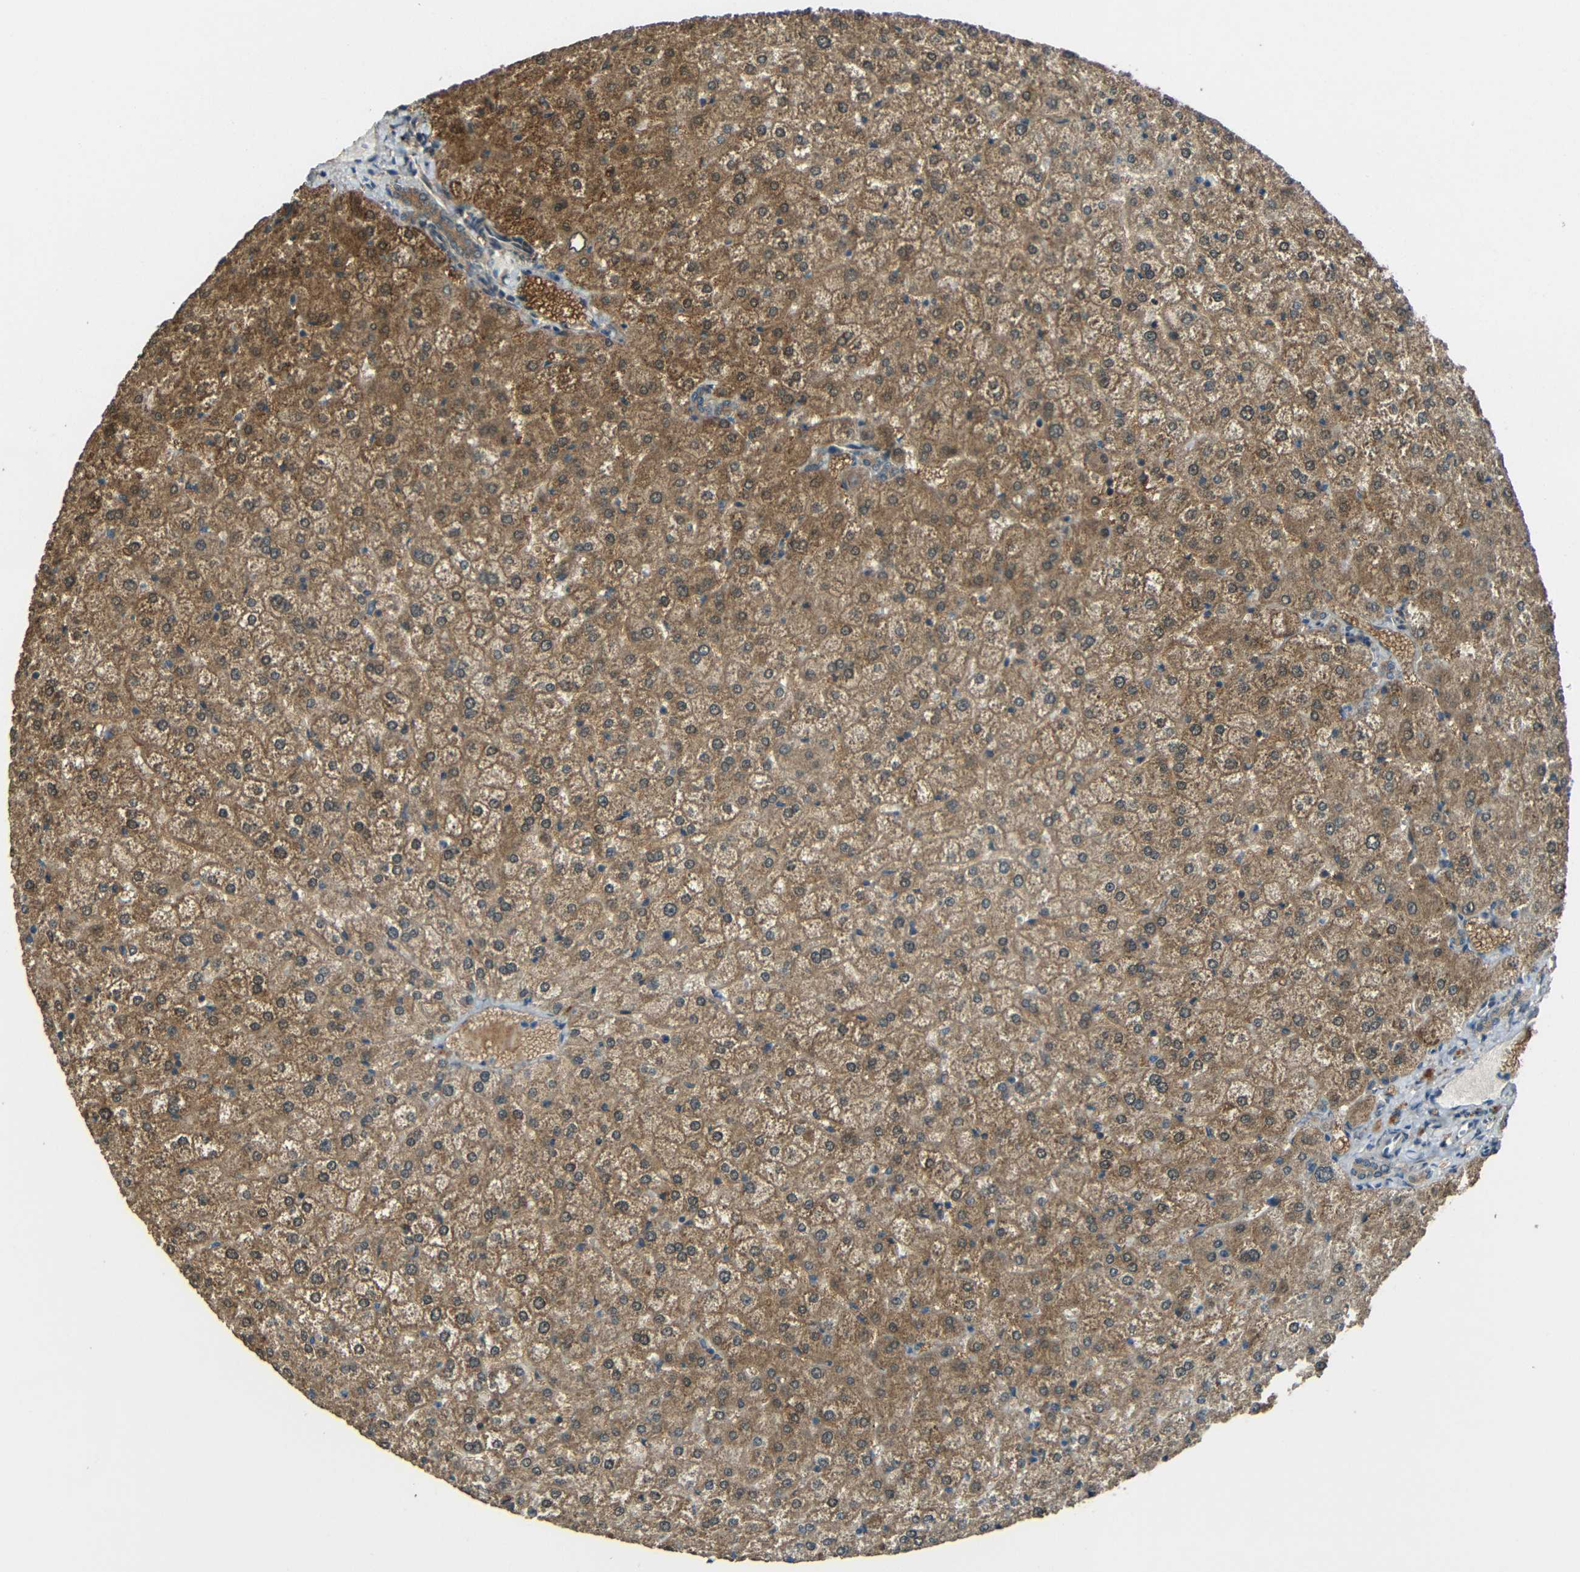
{"staining": {"intensity": "moderate", "quantity": ">75%", "location": "cytoplasmic/membranous"}, "tissue": "liver", "cell_type": "Cholangiocytes", "image_type": "normal", "snomed": [{"axis": "morphology", "description": "Normal tissue, NOS"}, {"axis": "topography", "description": "Liver"}], "caption": "The micrograph shows immunohistochemical staining of benign liver. There is moderate cytoplasmic/membranous expression is present in approximately >75% of cholangiocytes.", "gene": "ACACA", "patient": {"sex": "female", "age": 32}}